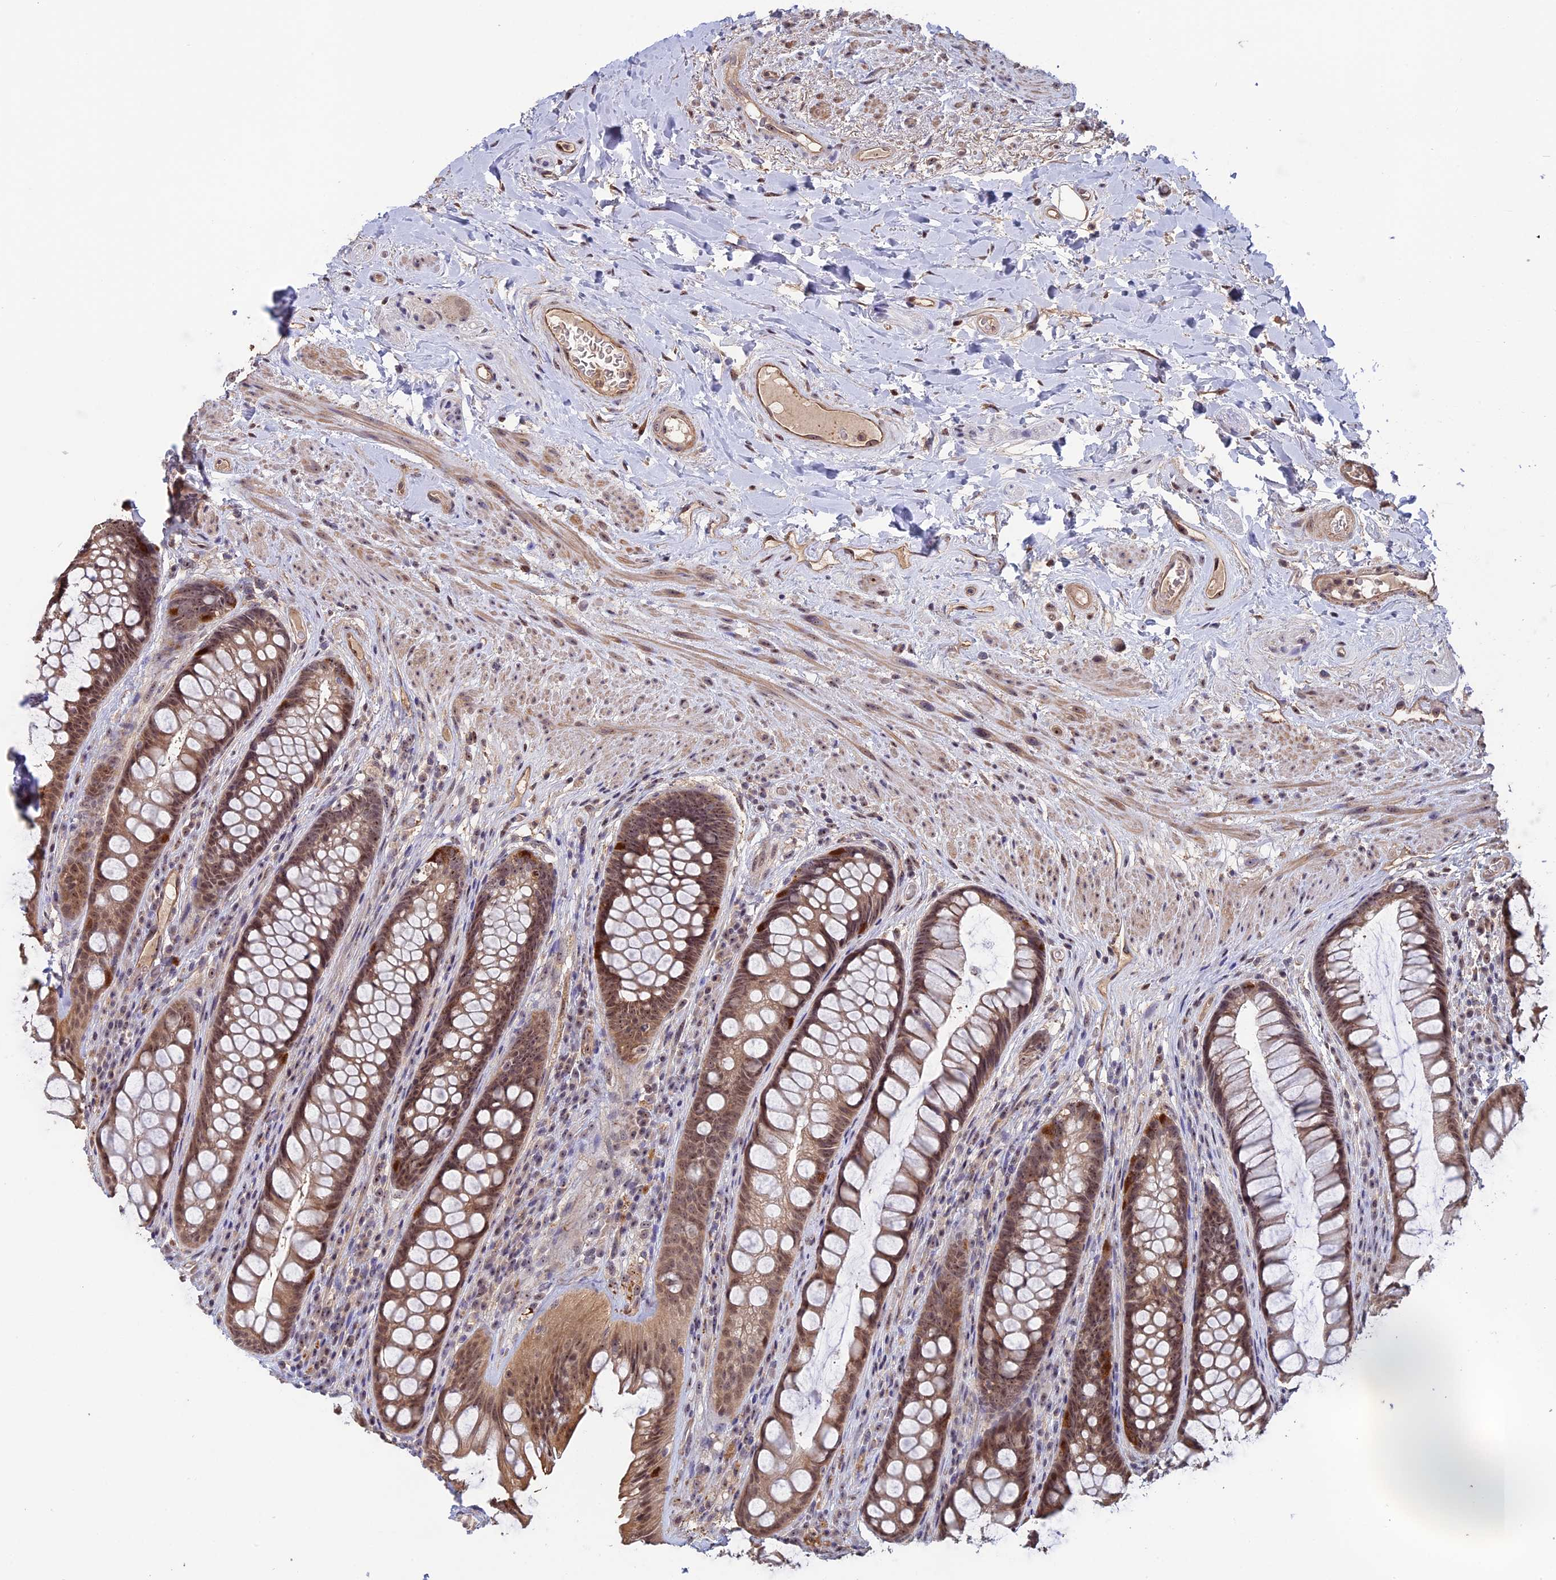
{"staining": {"intensity": "moderate", "quantity": ">75%", "location": "cytoplasmic/membranous,nuclear"}, "tissue": "rectum", "cell_type": "Glandular cells", "image_type": "normal", "snomed": [{"axis": "morphology", "description": "Normal tissue, NOS"}, {"axis": "topography", "description": "Rectum"}], "caption": "A medium amount of moderate cytoplasmic/membranous,nuclear expression is present in about >75% of glandular cells in unremarkable rectum.", "gene": "FAM98C", "patient": {"sex": "male", "age": 74}}